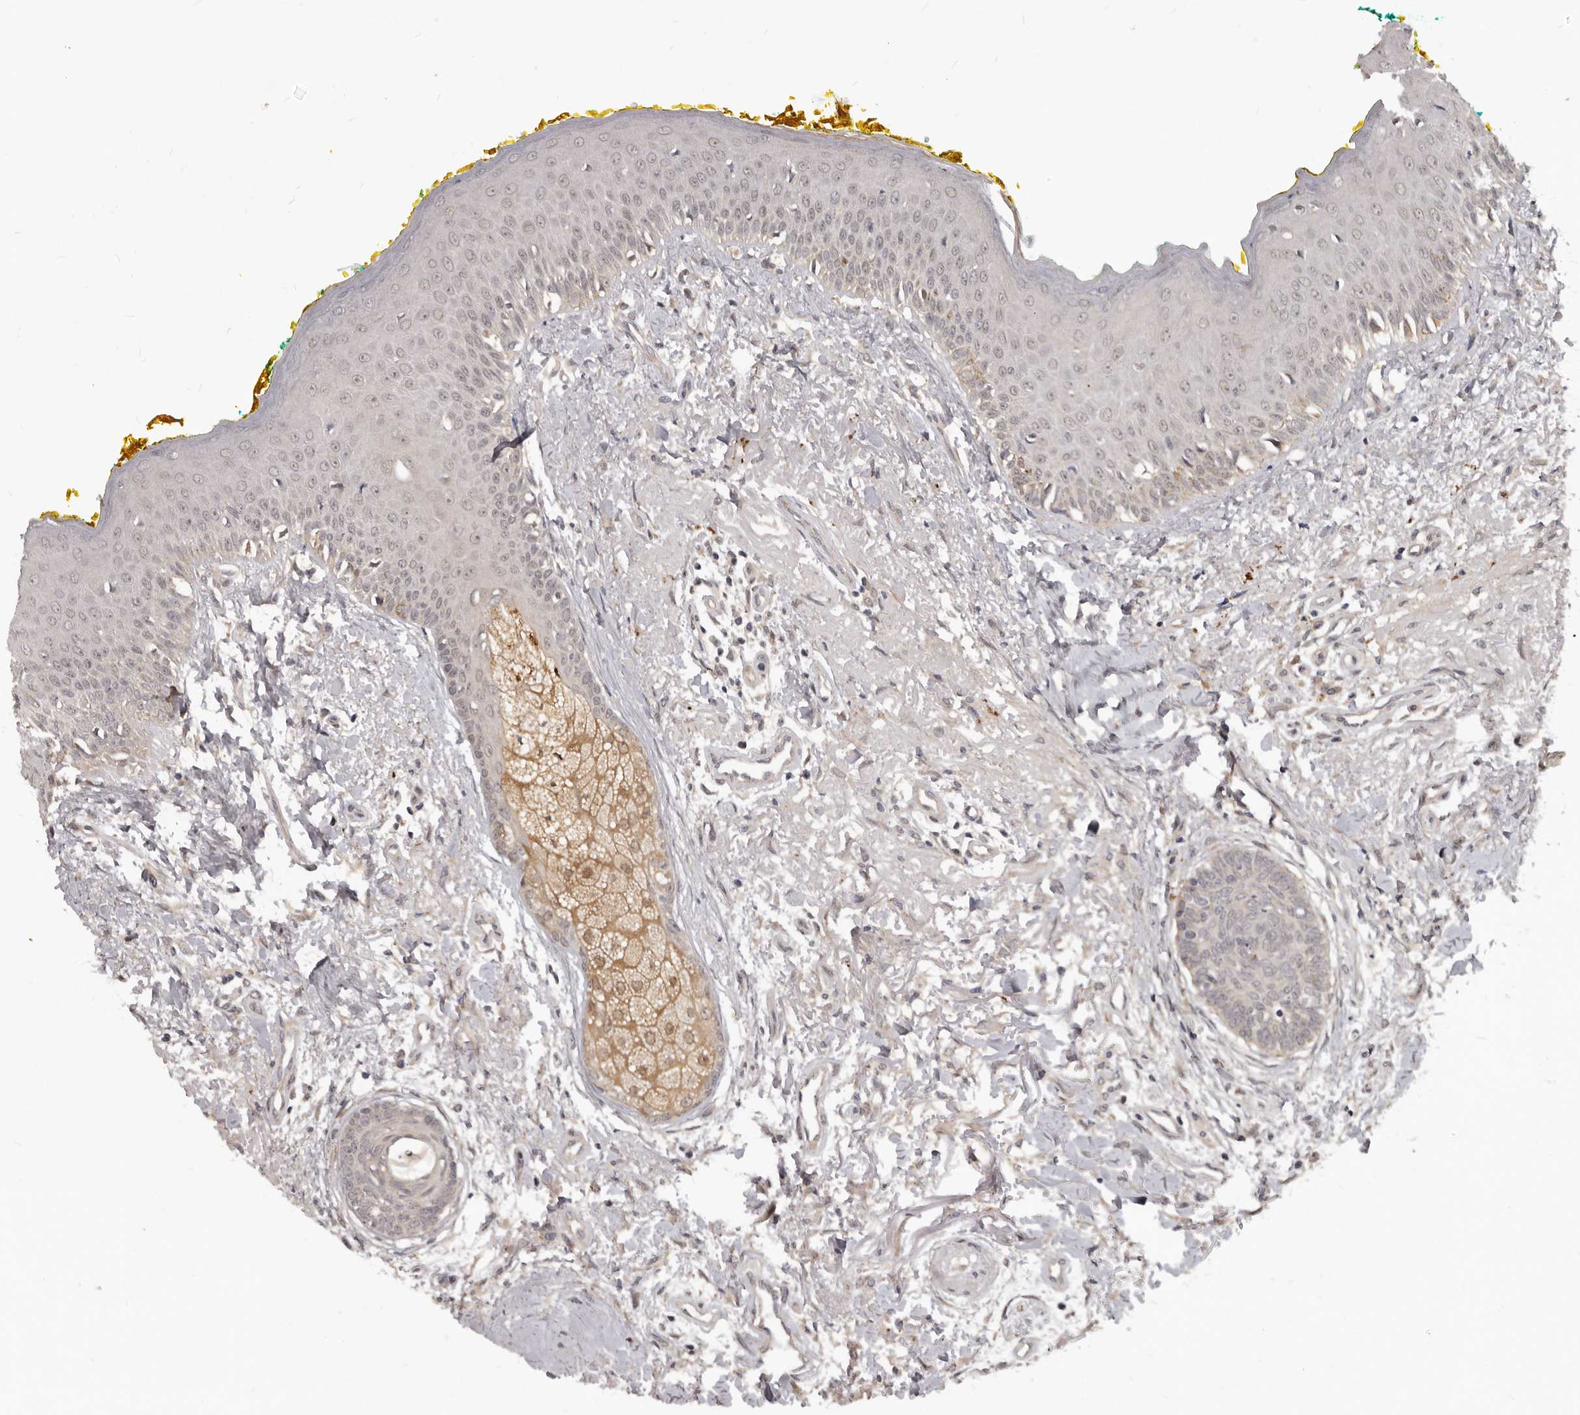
{"staining": {"intensity": "moderate", "quantity": "<25%", "location": "cytoplasmic/membranous,nuclear"}, "tissue": "oral mucosa", "cell_type": "Squamous epithelial cells", "image_type": "normal", "snomed": [{"axis": "morphology", "description": "Normal tissue, NOS"}, {"axis": "topography", "description": "Oral tissue"}], "caption": "Moderate cytoplasmic/membranous,nuclear staining is appreciated in approximately <25% of squamous epithelial cells in normal oral mucosa. (IHC, brightfield microscopy, high magnification).", "gene": "GABPB2", "patient": {"sex": "female", "age": 70}}